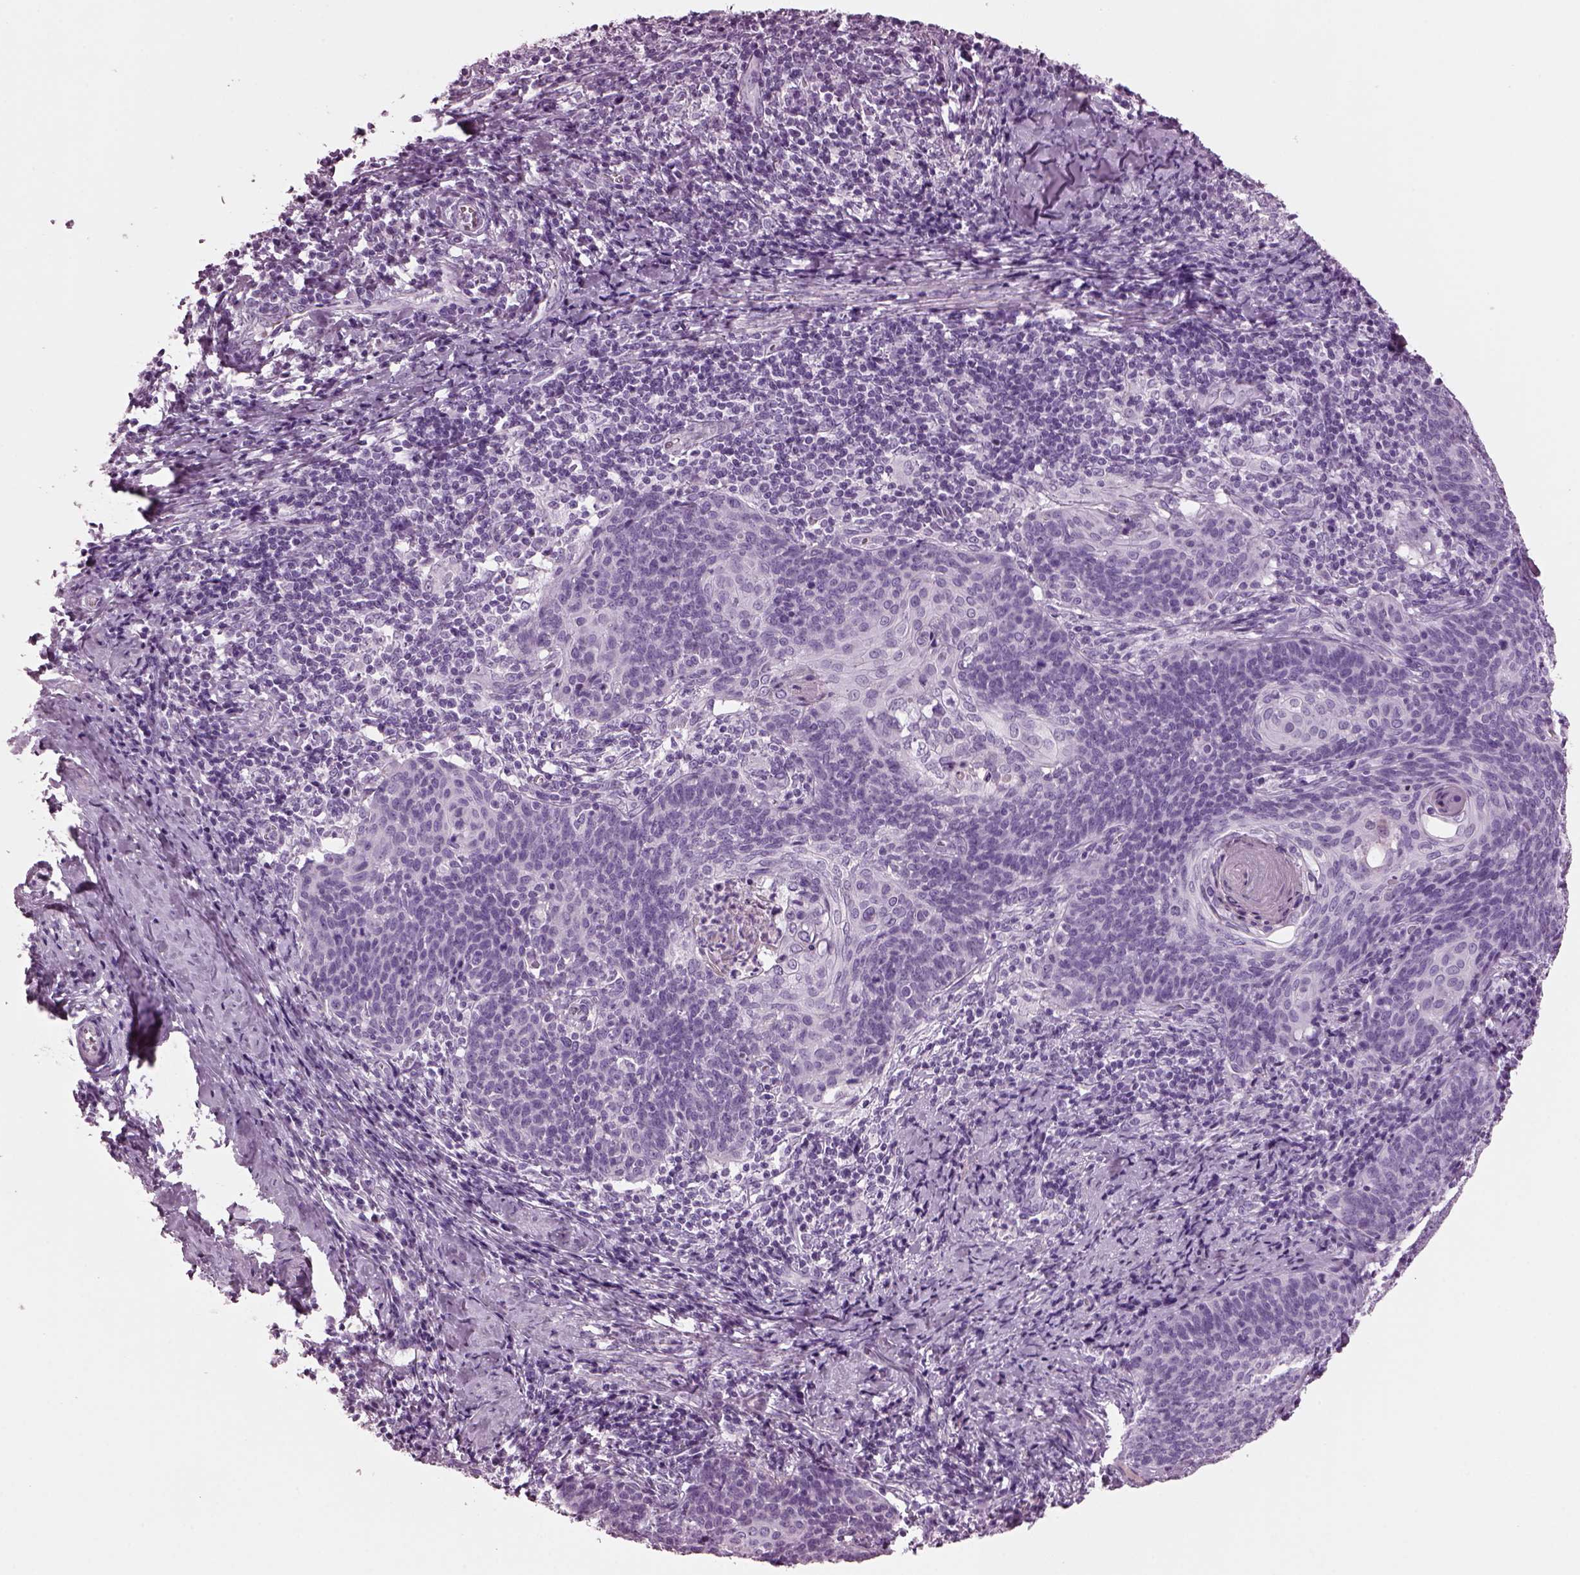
{"staining": {"intensity": "negative", "quantity": "none", "location": "none"}, "tissue": "cervical cancer", "cell_type": "Tumor cells", "image_type": "cancer", "snomed": [{"axis": "morphology", "description": "Normal tissue, NOS"}, {"axis": "morphology", "description": "Squamous cell carcinoma, NOS"}, {"axis": "topography", "description": "Cervix"}], "caption": "This is an IHC micrograph of human cervical cancer. There is no staining in tumor cells.", "gene": "KRTAP3-2", "patient": {"sex": "female", "age": 39}}